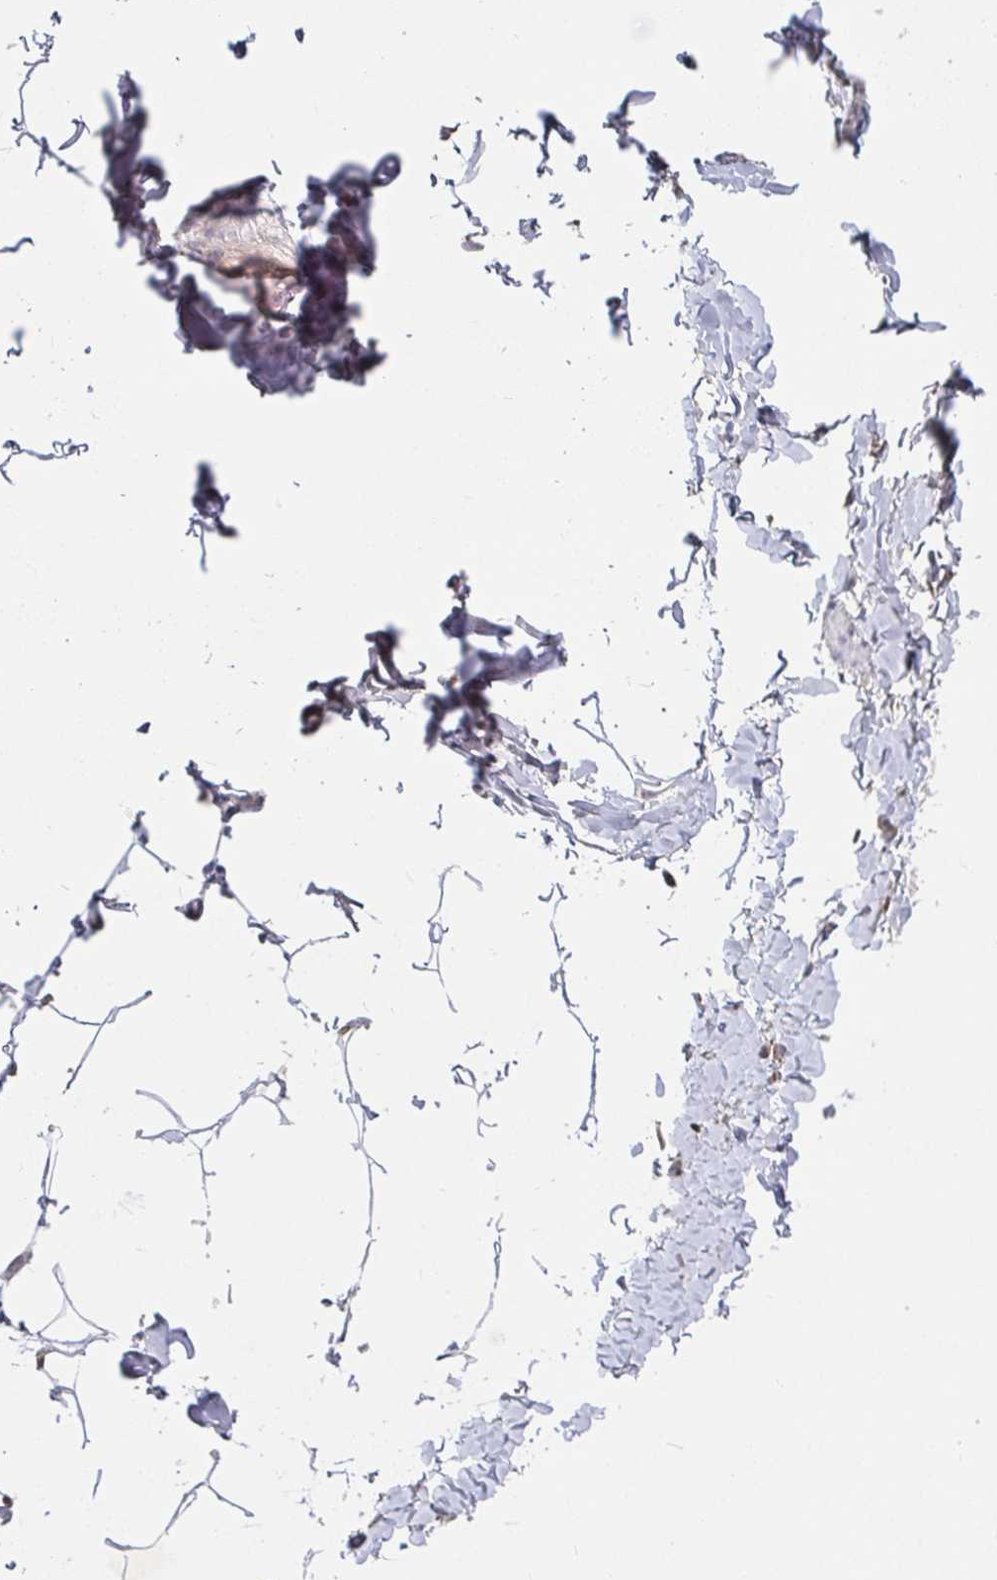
{"staining": {"intensity": "negative", "quantity": "none", "location": "none"}, "tissue": "adipose tissue", "cell_type": "Adipocytes", "image_type": "normal", "snomed": [{"axis": "morphology", "description": "Normal tissue, NOS"}, {"axis": "topography", "description": "Soft tissue"}, {"axis": "topography", "description": "Adipose tissue"}, {"axis": "topography", "description": "Vascular tissue"}, {"axis": "topography", "description": "Peripheral nerve tissue"}], "caption": "The IHC micrograph has no significant expression in adipocytes of adipose tissue.", "gene": "RCOR1", "patient": {"sex": "male", "age": 29}}